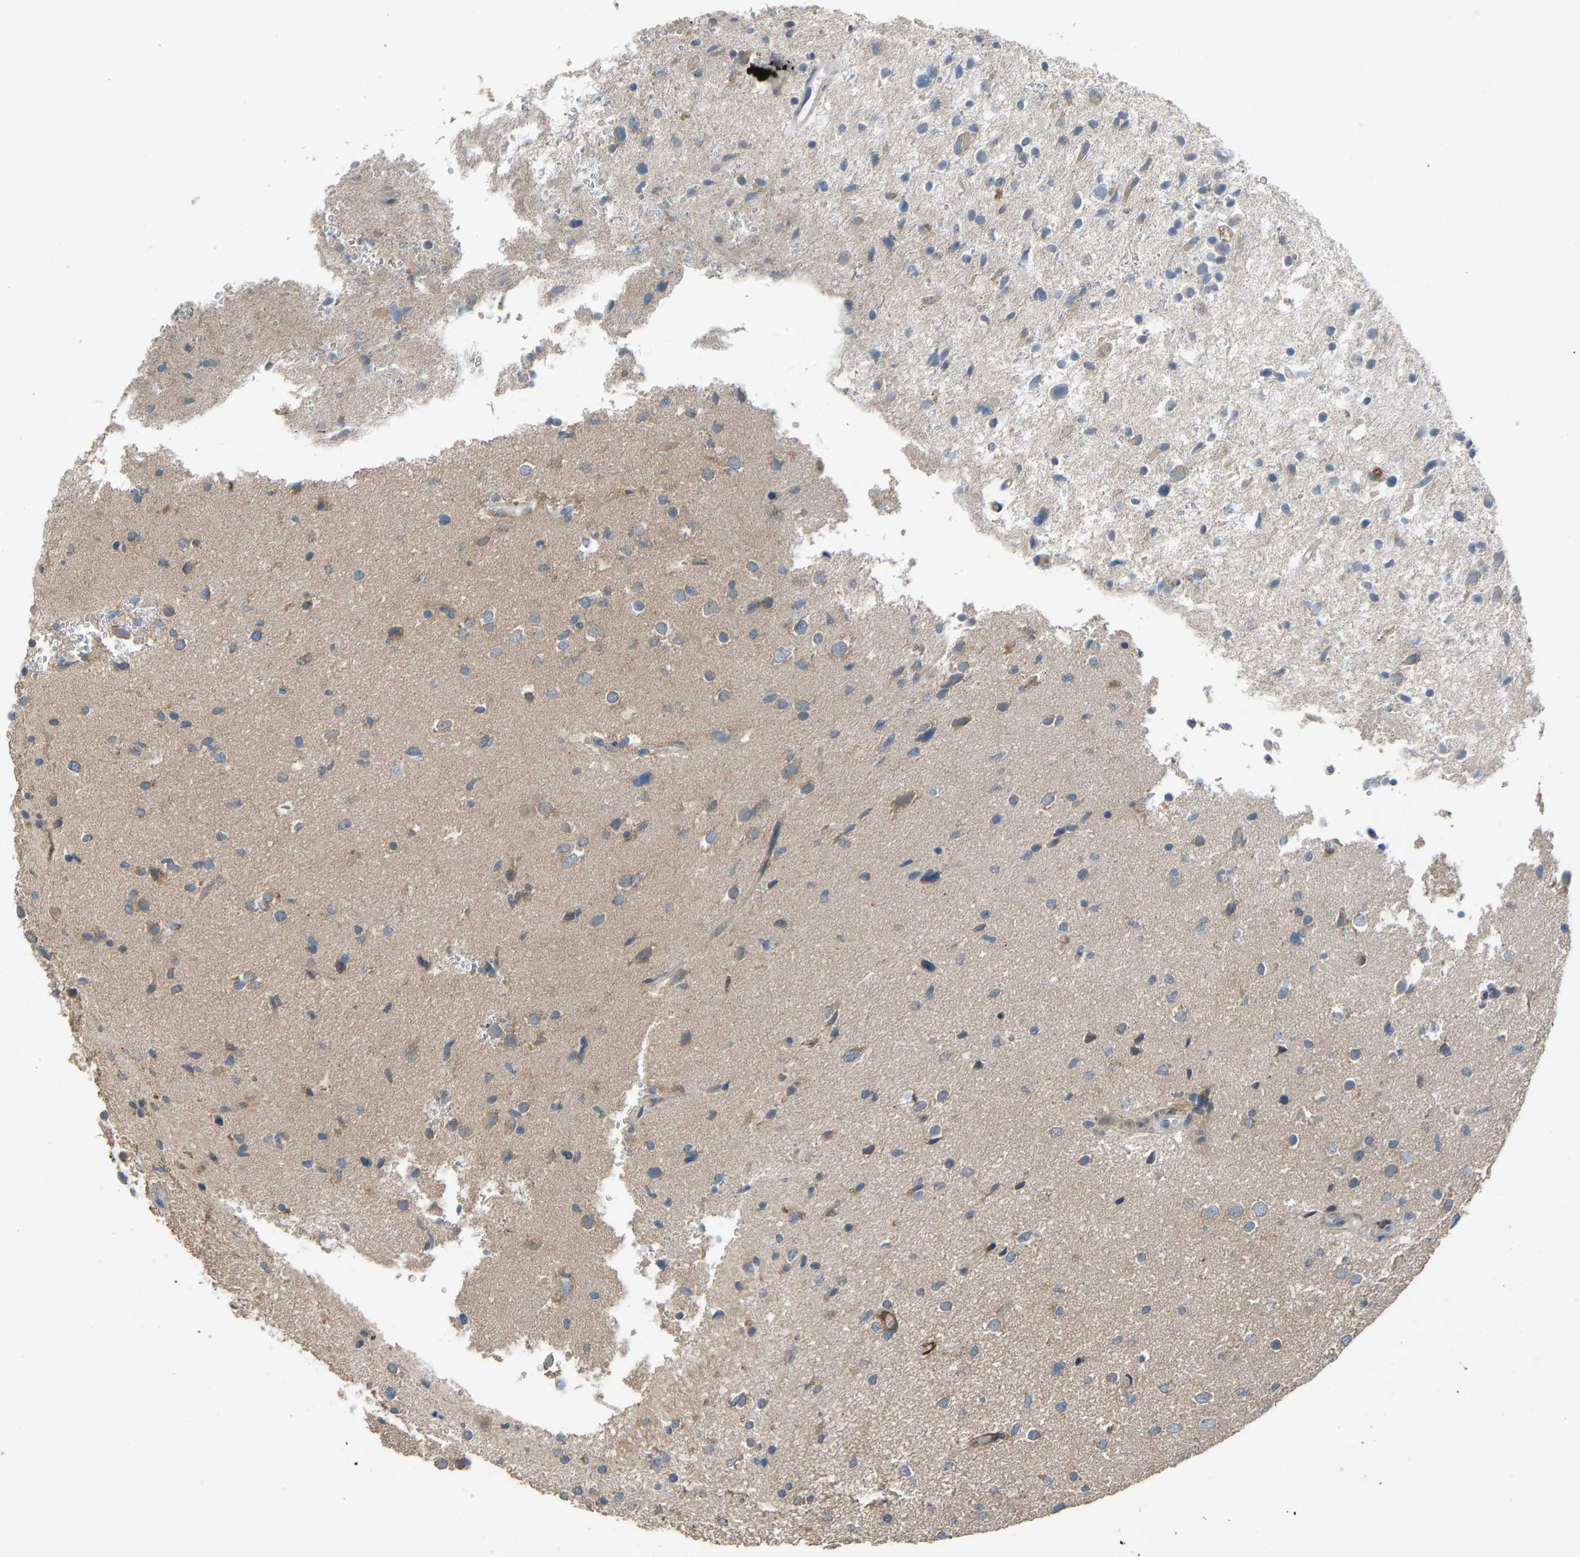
{"staining": {"intensity": "moderate", "quantity": "<25%", "location": "cytoplasmic/membranous"}, "tissue": "glioma", "cell_type": "Tumor cells", "image_type": "cancer", "snomed": [{"axis": "morphology", "description": "Glioma, malignant, High grade"}, {"axis": "topography", "description": "Brain"}], "caption": "Human high-grade glioma (malignant) stained with a protein marker exhibits moderate staining in tumor cells.", "gene": "TGFBR3", "patient": {"sex": "male", "age": 33}}